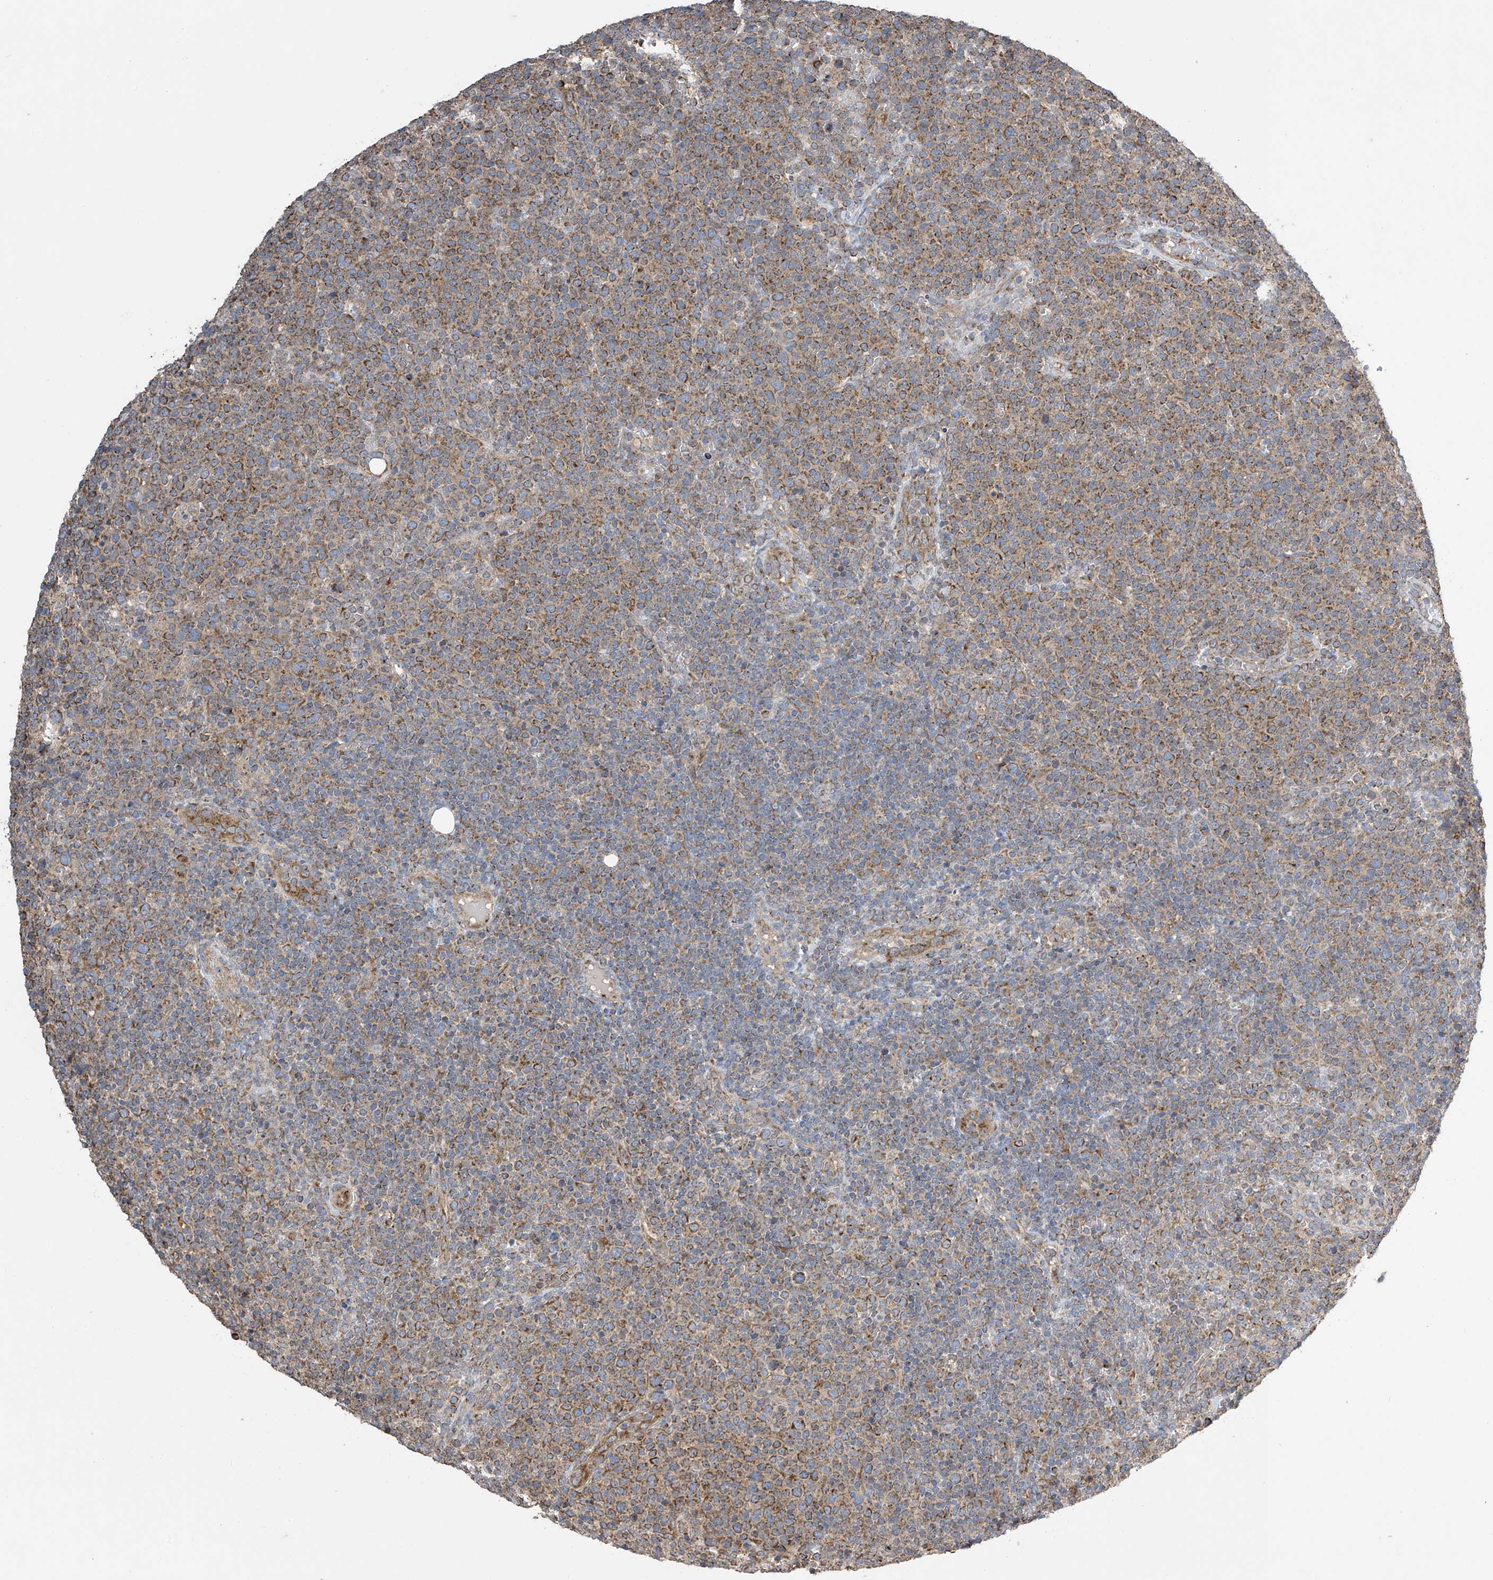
{"staining": {"intensity": "moderate", "quantity": "25%-75%", "location": "cytoplasmic/membranous"}, "tissue": "lymphoma", "cell_type": "Tumor cells", "image_type": "cancer", "snomed": [{"axis": "morphology", "description": "Malignant lymphoma, non-Hodgkin's type, High grade"}, {"axis": "topography", "description": "Lymph node"}], "caption": "There is medium levels of moderate cytoplasmic/membranous positivity in tumor cells of lymphoma, as demonstrated by immunohistochemical staining (brown color).", "gene": "PNPT1", "patient": {"sex": "male", "age": 61}}